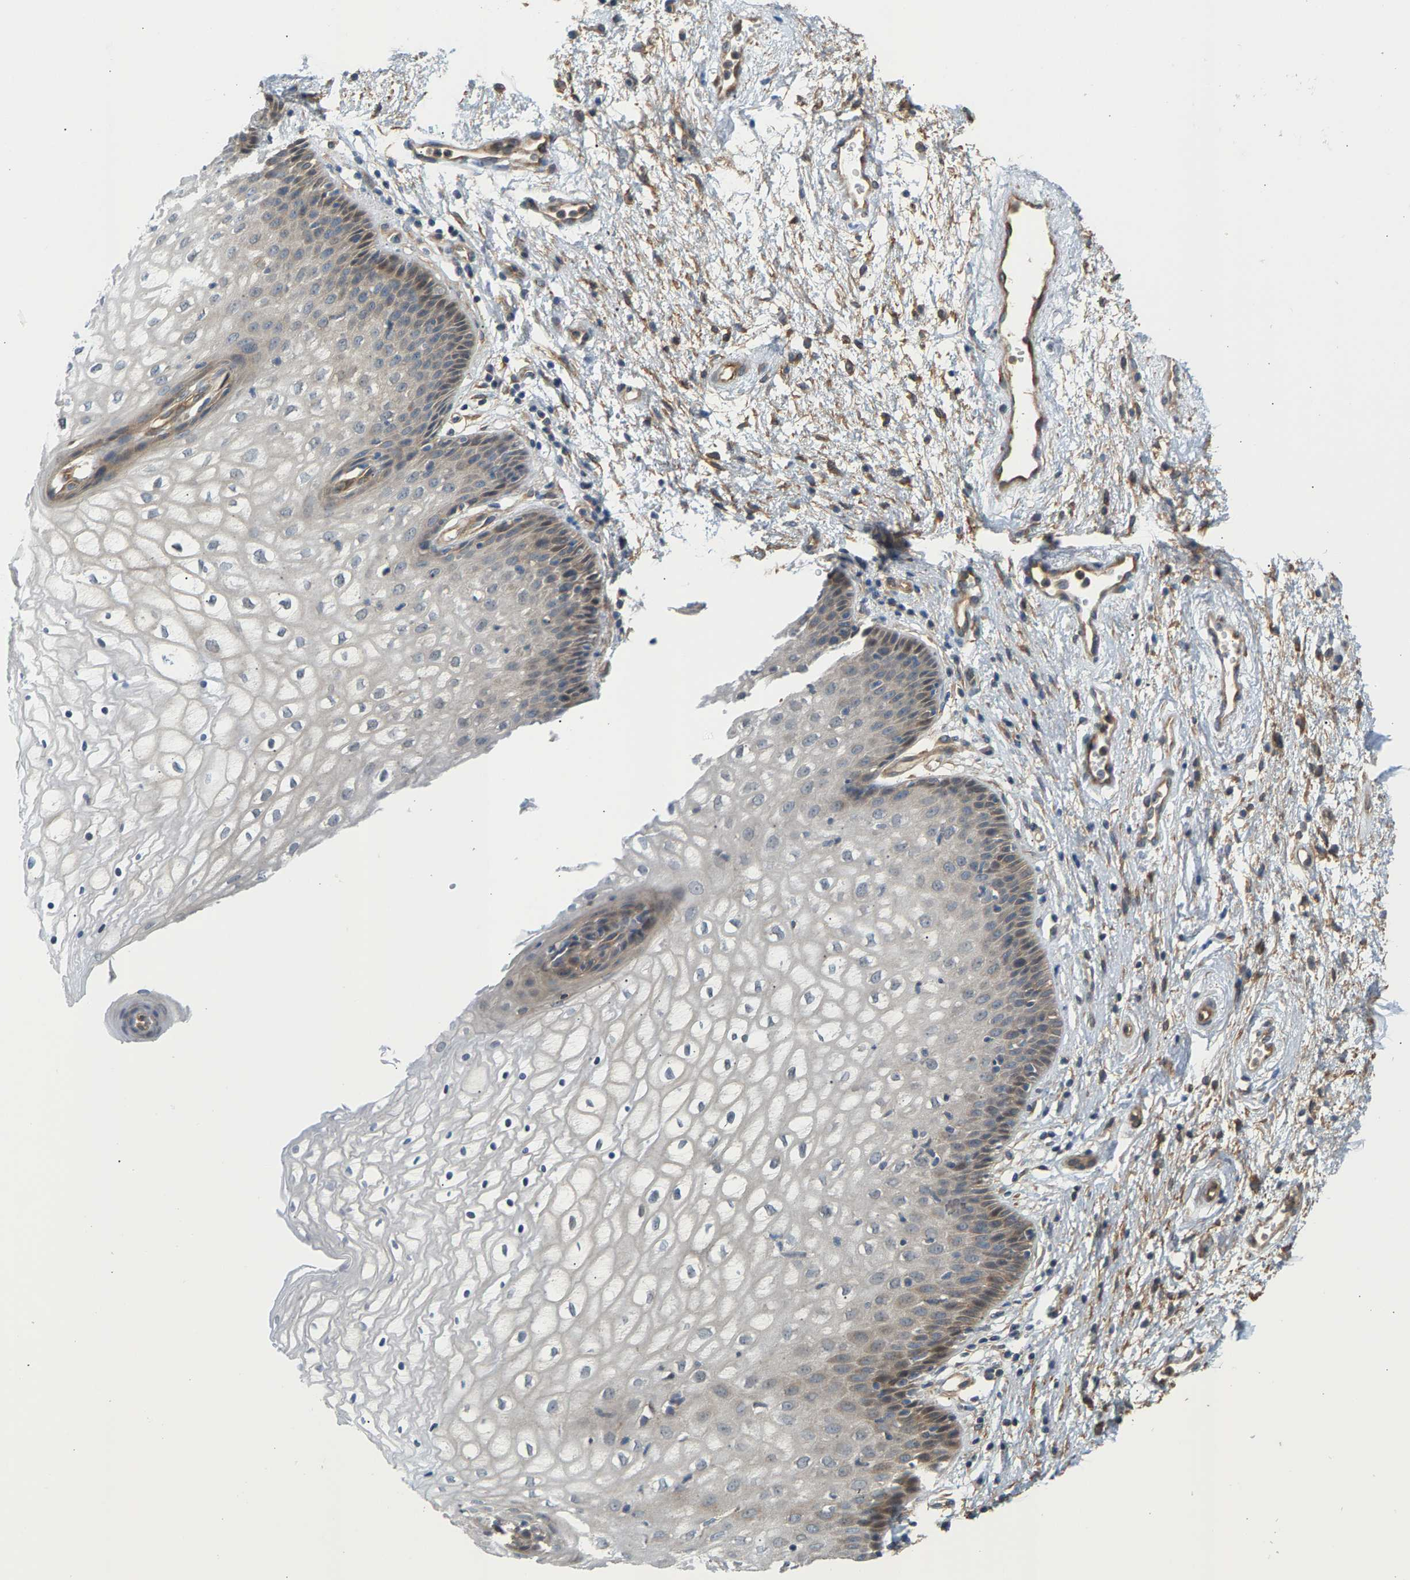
{"staining": {"intensity": "moderate", "quantity": "<25%", "location": "cytoplasmic/membranous"}, "tissue": "vagina", "cell_type": "Squamous epithelial cells", "image_type": "normal", "snomed": [{"axis": "morphology", "description": "Normal tissue, NOS"}, {"axis": "topography", "description": "Vagina"}], "caption": "Immunohistochemistry (IHC) photomicrograph of normal vagina stained for a protein (brown), which shows low levels of moderate cytoplasmic/membranous staining in approximately <25% of squamous epithelial cells.", "gene": "KRTAP27", "patient": {"sex": "female", "age": 34}}